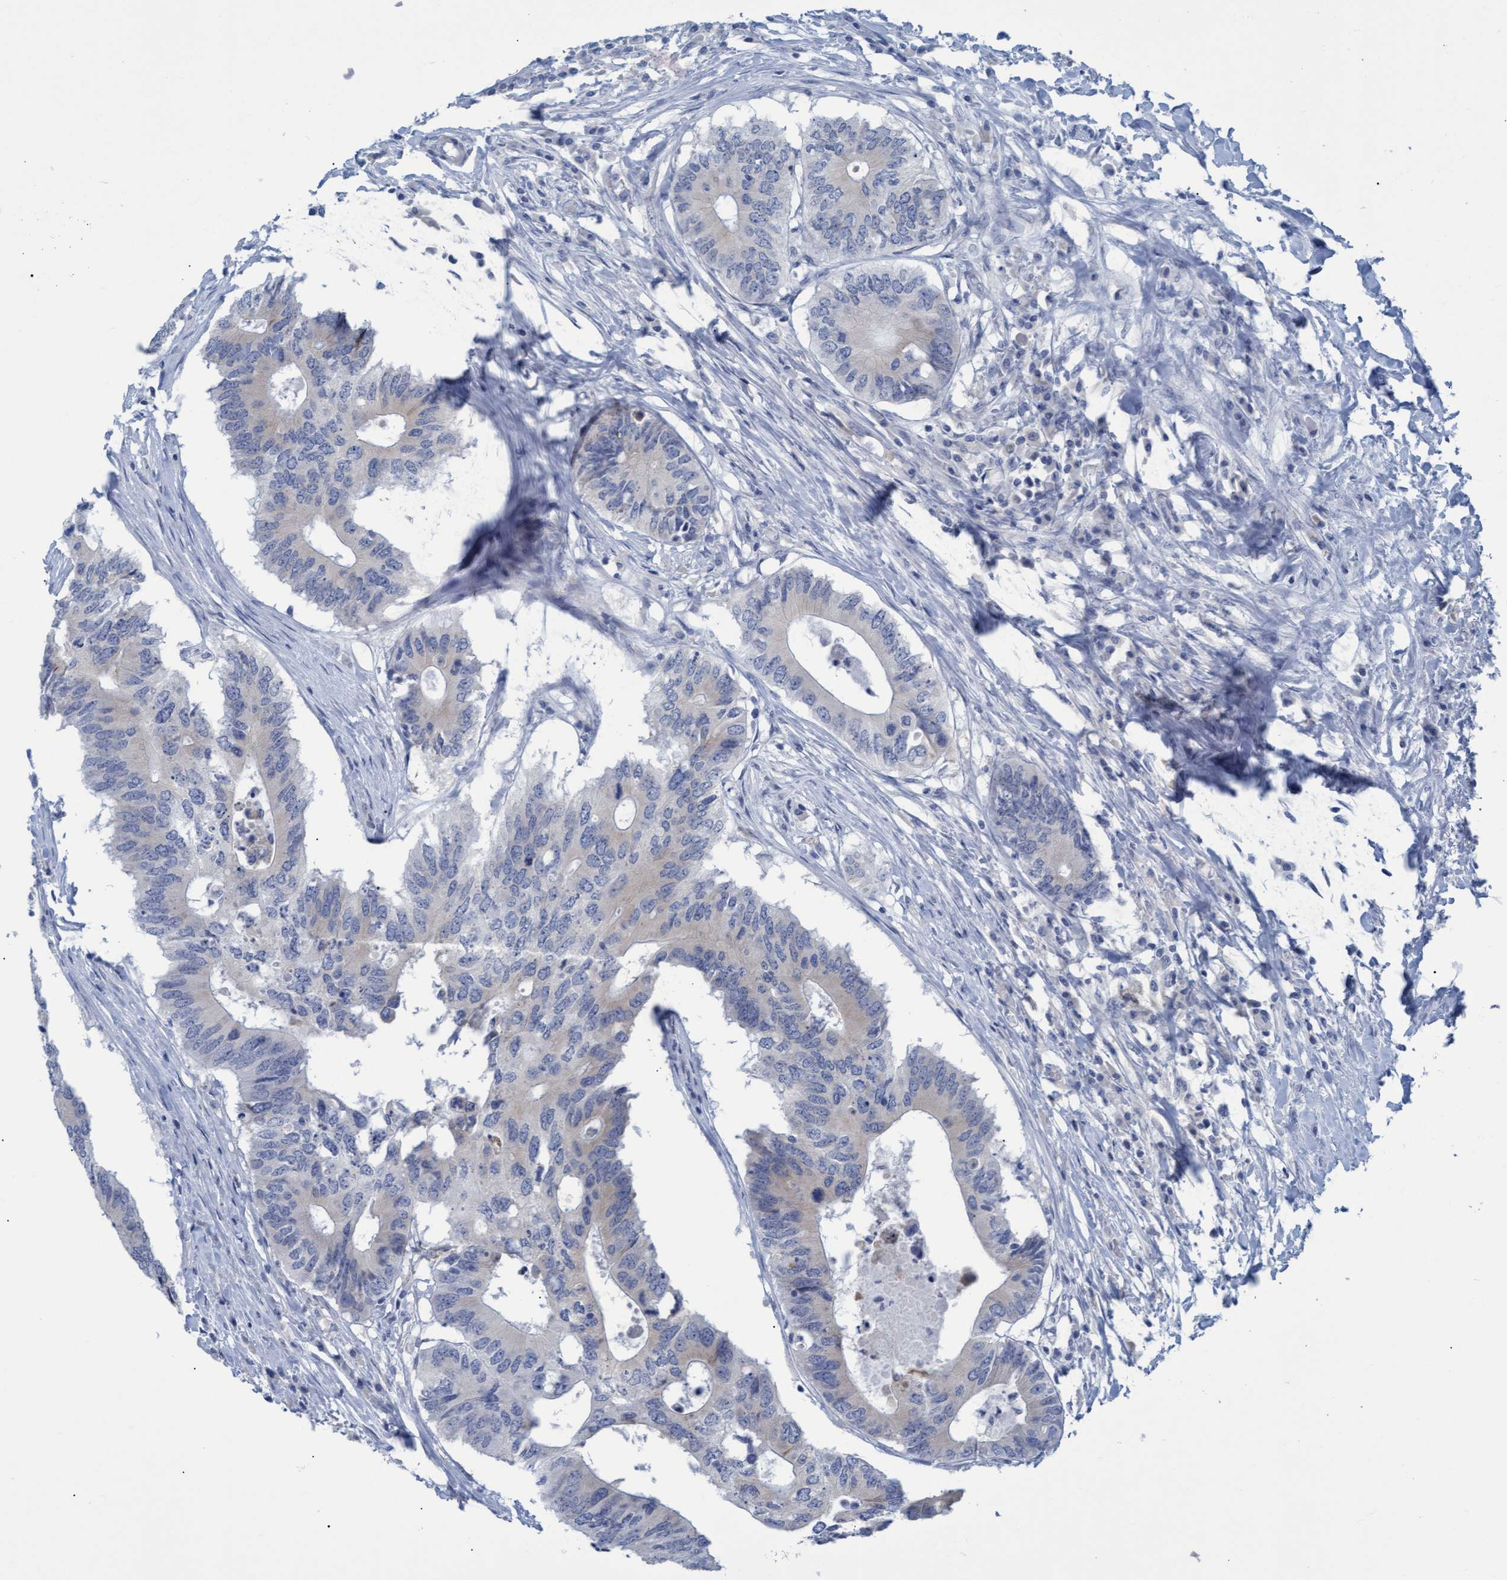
{"staining": {"intensity": "negative", "quantity": "none", "location": "none"}, "tissue": "colorectal cancer", "cell_type": "Tumor cells", "image_type": "cancer", "snomed": [{"axis": "morphology", "description": "Adenocarcinoma, NOS"}, {"axis": "topography", "description": "Colon"}], "caption": "The micrograph exhibits no staining of tumor cells in colorectal cancer. The staining was performed using DAB (3,3'-diaminobenzidine) to visualize the protein expression in brown, while the nuclei were stained in blue with hematoxylin (Magnification: 20x).", "gene": "SSTR3", "patient": {"sex": "male", "age": 71}}